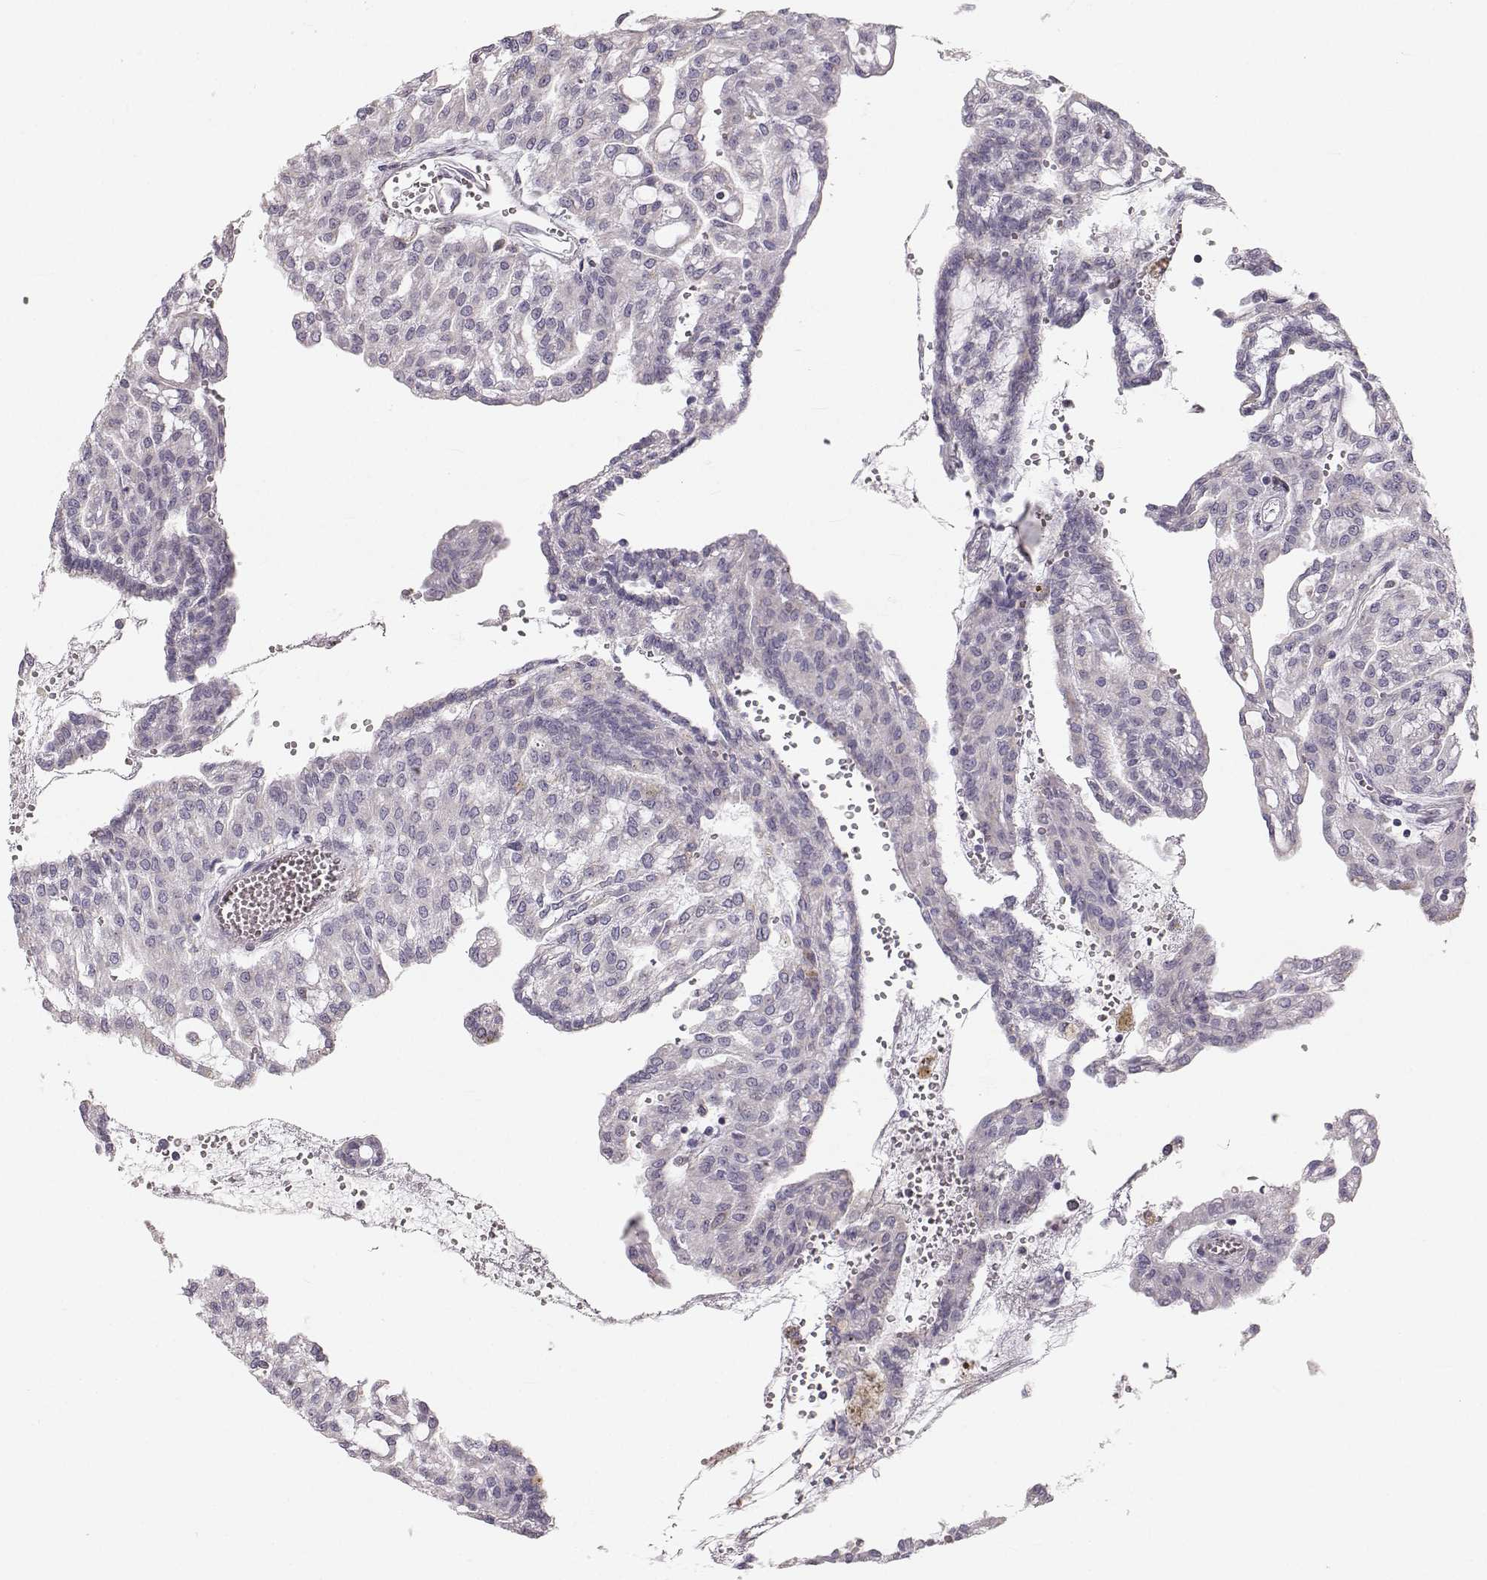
{"staining": {"intensity": "negative", "quantity": "none", "location": "none"}, "tissue": "renal cancer", "cell_type": "Tumor cells", "image_type": "cancer", "snomed": [{"axis": "morphology", "description": "Adenocarcinoma, NOS"}, {"axis": "topography", "description": "Kidney"}], "caption": "Renal cancer (adenocarcinoma) stained for a protein using immunohistochemistry demonstrates no positivity tumor cells.", "gene": "RUNDC3A", "patient": {"sex": "male", "age": 63}}